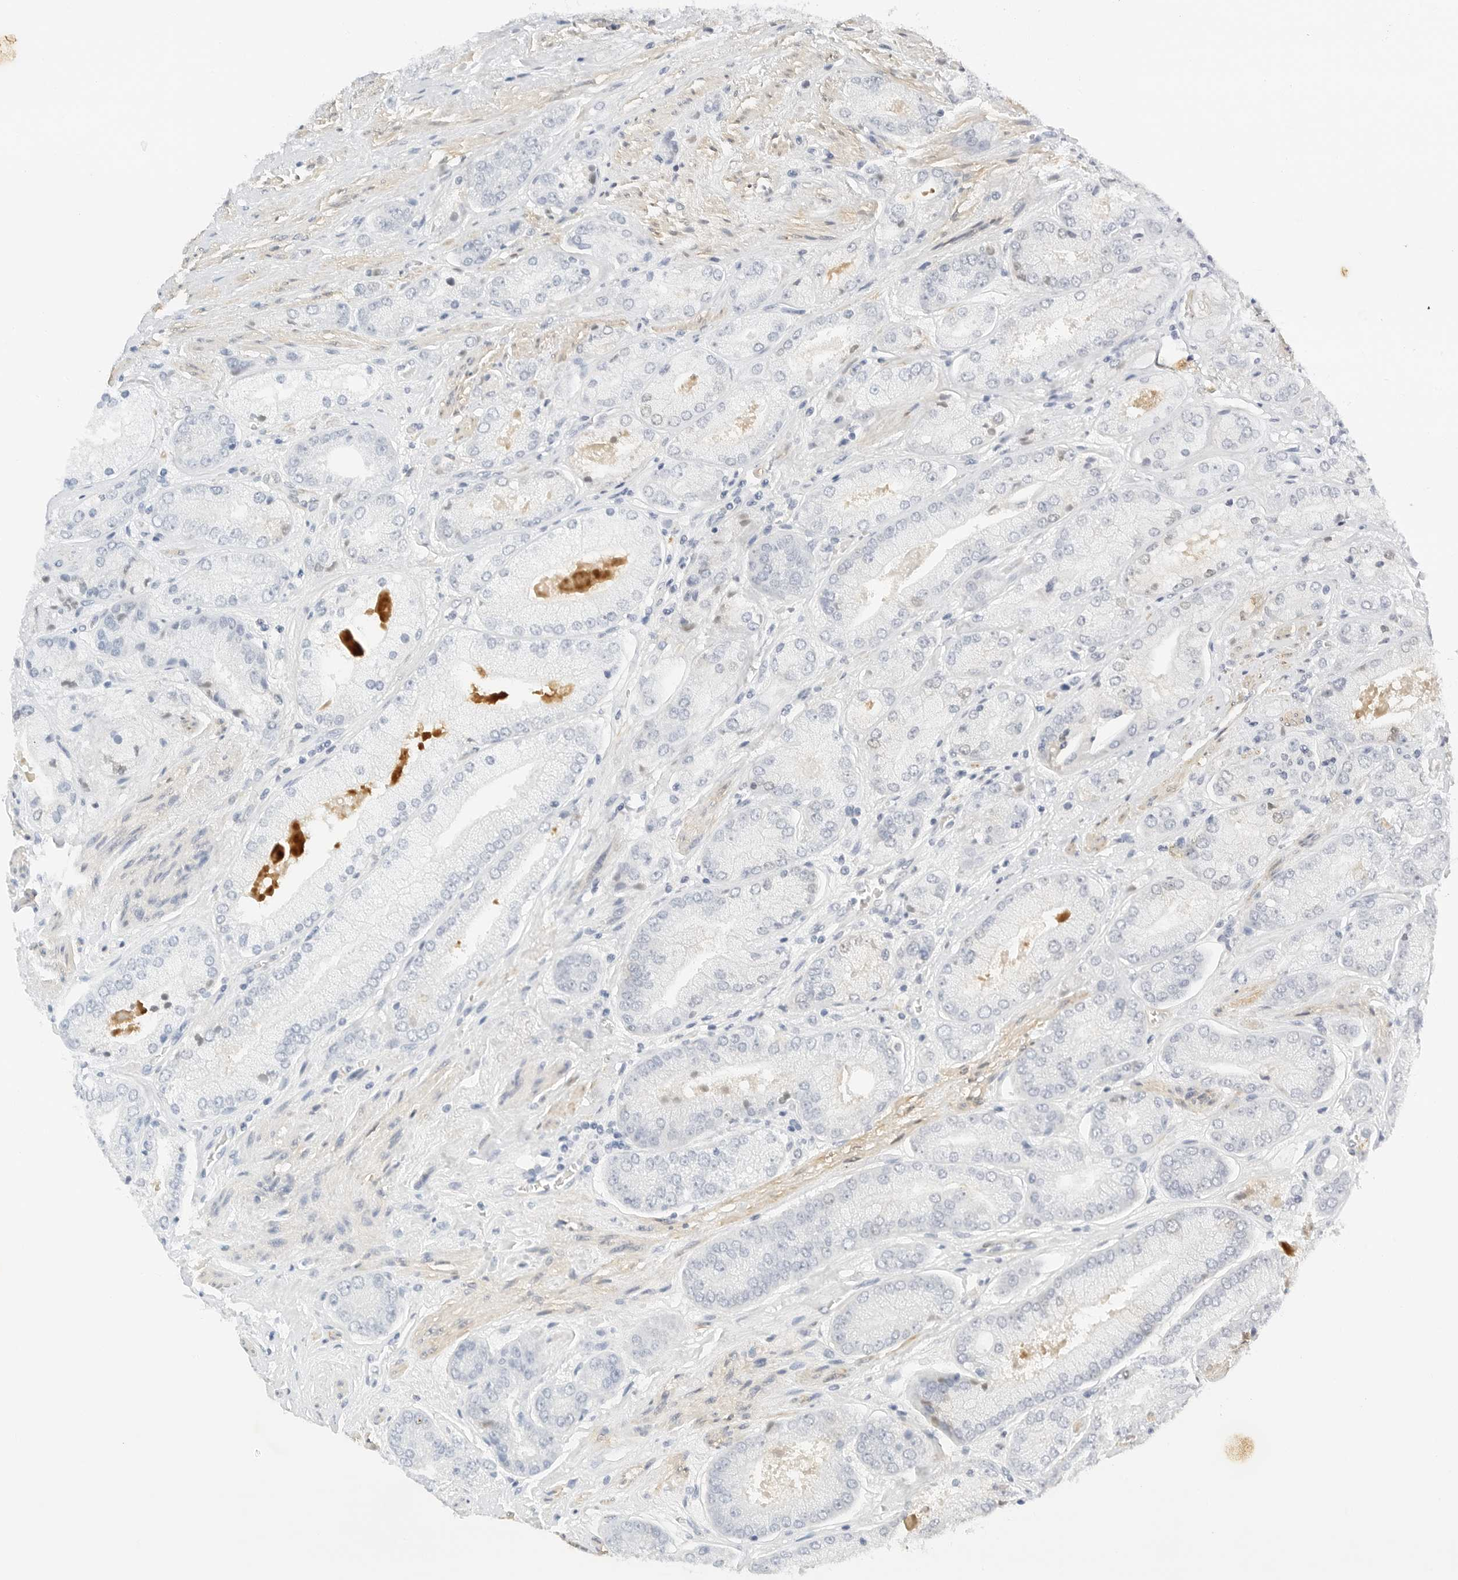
{"staining": {"intensity": "negative", "quantity": "none", "location": "none"}, "tissue": "prostate cancer", "cell_type": "Tumor cells", "image_type": "cancer", "snomed": [{"axis": "morphology", "description": "Adenocarcinoma, High grade"}, {"axis": "topography", "description": "Prostate"}], "caption": "High magnification brightfield microscopy of prostate high-grade adenocarcinoma stained with DAB (brown) and counterstained with hematoxylin (blue): tumor cells show no significant staining.", "gene": "PKDCC", "patient": {"sex": "male", "age": 58}}